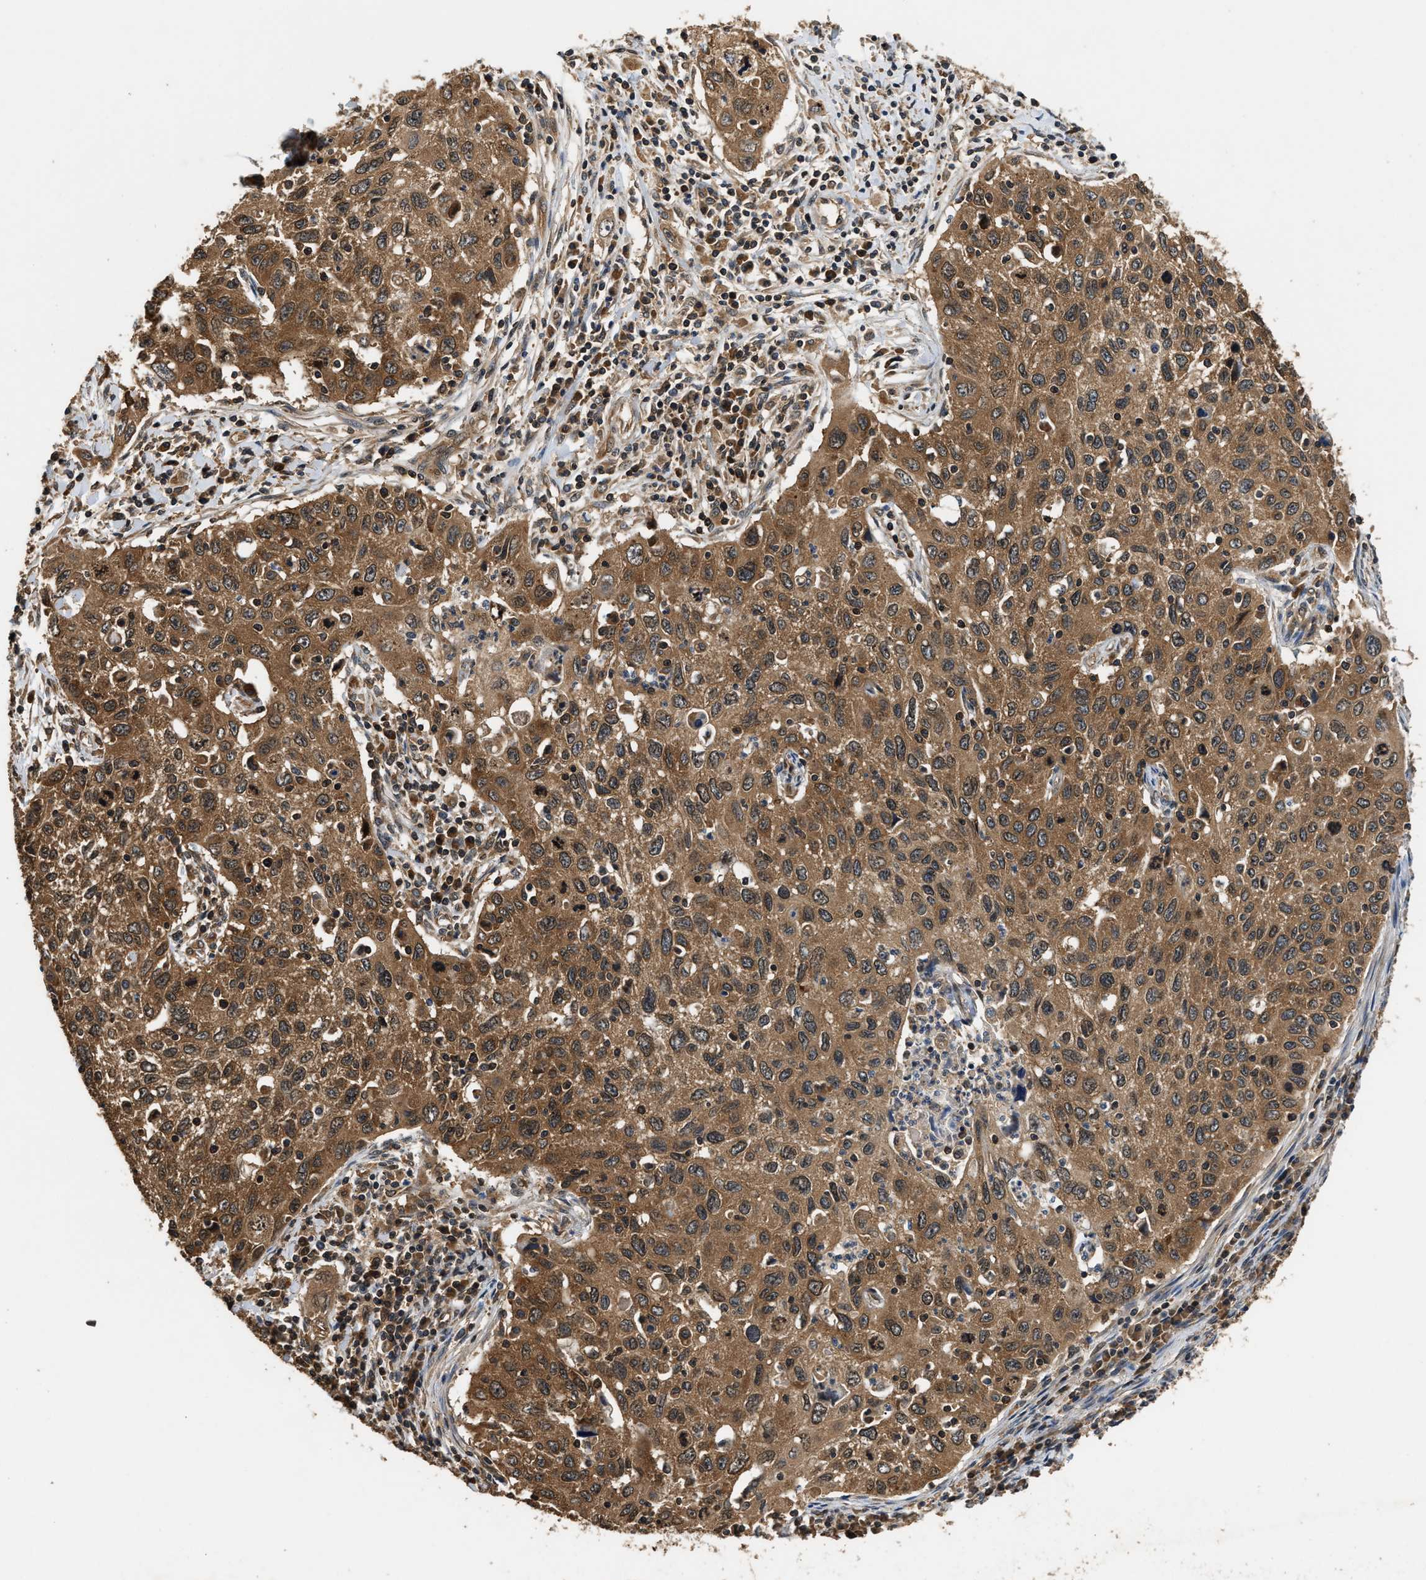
{"staining": {"intensity": "moderate", "quantity": ">75%", "location": "cytoplasmic/membranous"}, "tissue": "cervical cancer", "cell_type": "Tumor cells", "image_type": "cancer", "snomed": [{"axis": "morphology", "description": "Squamous cell carcinoma, NOS"}, {"axis": "topography", "description": "Cervix"}], "caption": "Approximately >75% of tumor cells in human cervical cancer reveal moderate cytoplasmic/membranous protein expression as visualized by brown immunohistochemical staining.", "gene": "DNAJC2", "patient": {"sex": "female", "age": 53}}